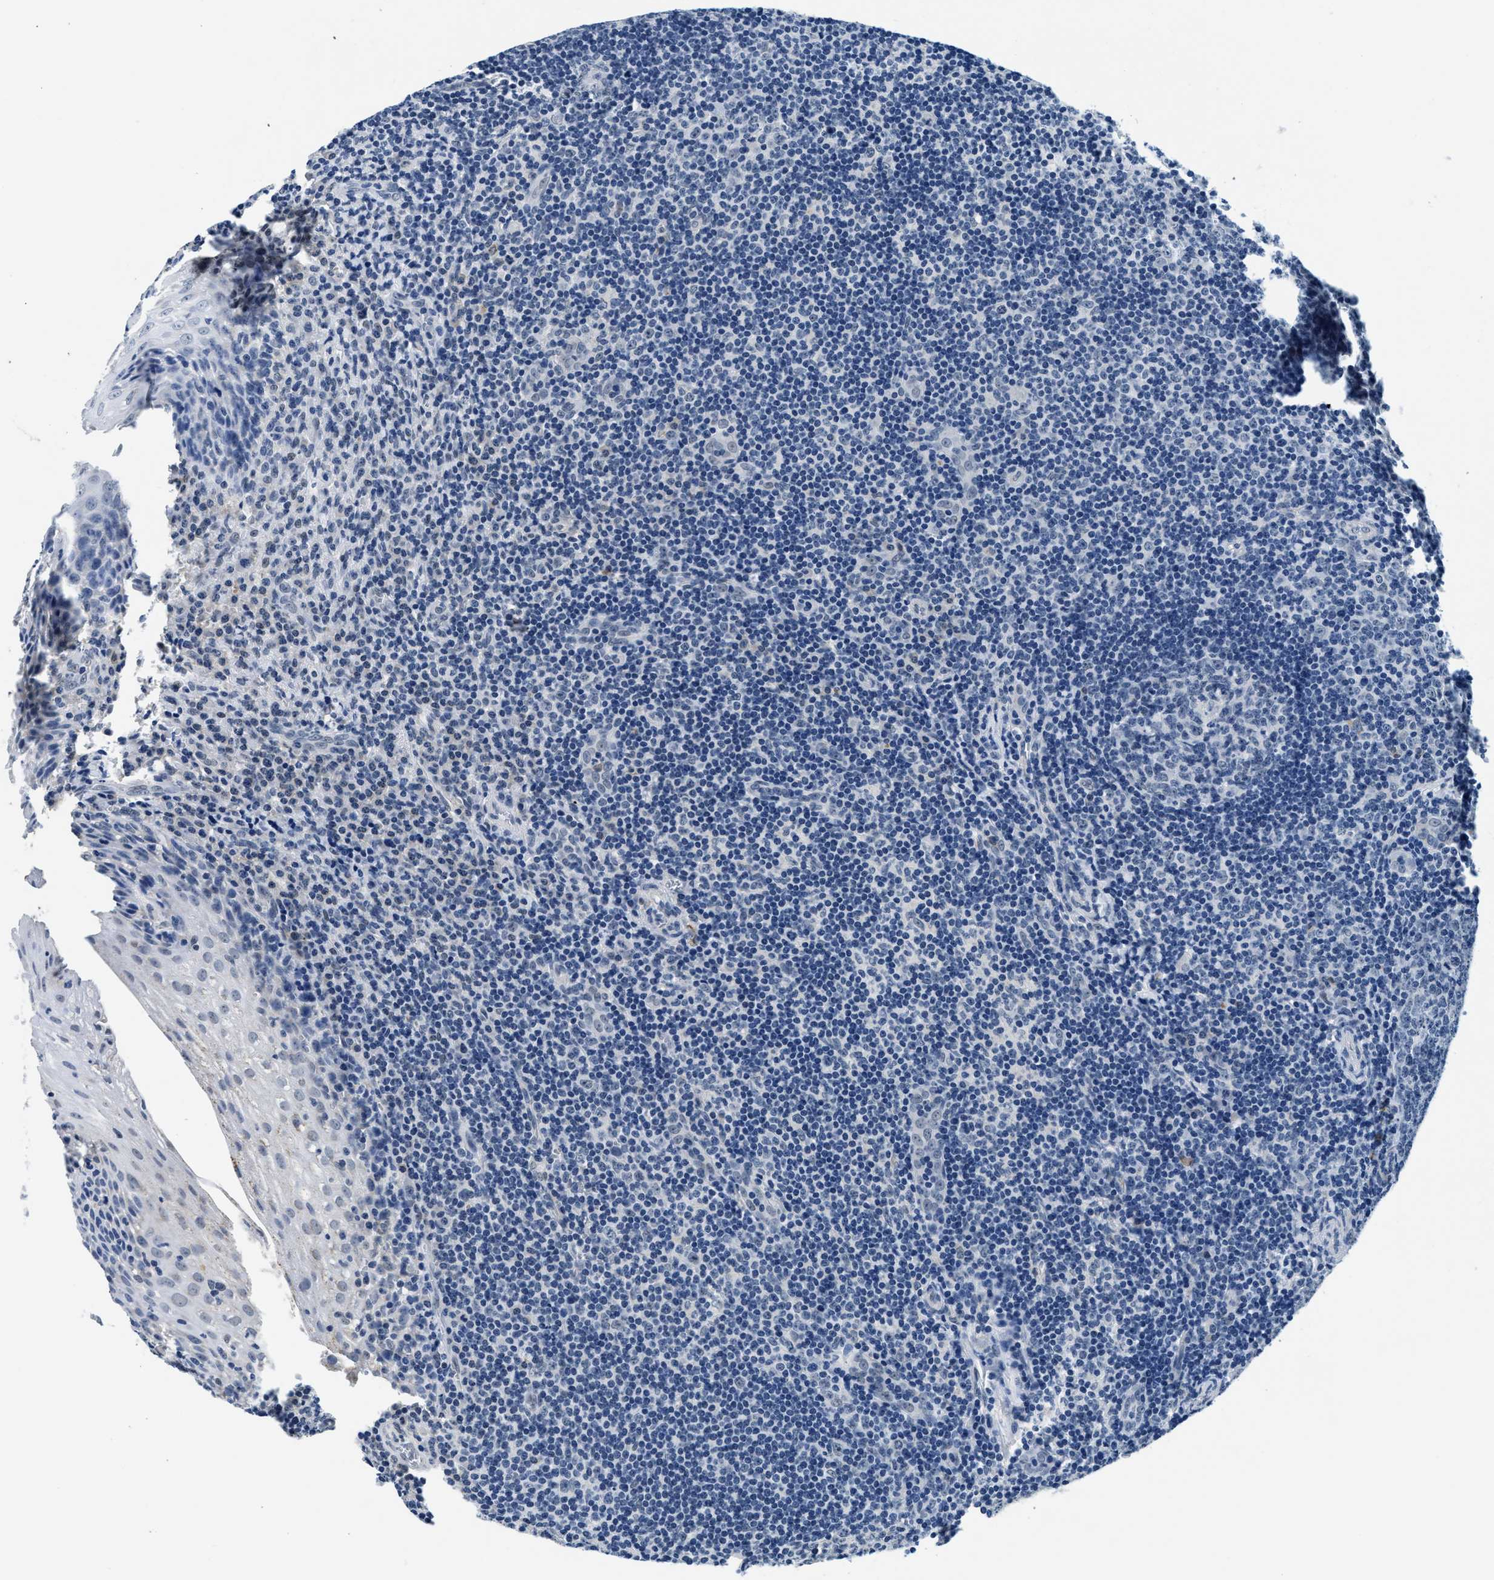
{"staining": {"intensity": "negative", "quantity": "none", "location": "none"}, "tissue": "tonsil", "cell_type": "Germinal center cells", "image_type": "normal", "snomed": [{"axis": "morphology", "description": "Normal tissue, NOS"}, {"axis": "topography", "description": "Tonsil"}], "caption": "DAB (3,3'-diaminobenzidine) immunohistochemical staining of unremarkable human tonsil shows no significant staining in germinal center cells.", "gene": "HS3ST2", "patient": {"sex": "male", "age": 37}}